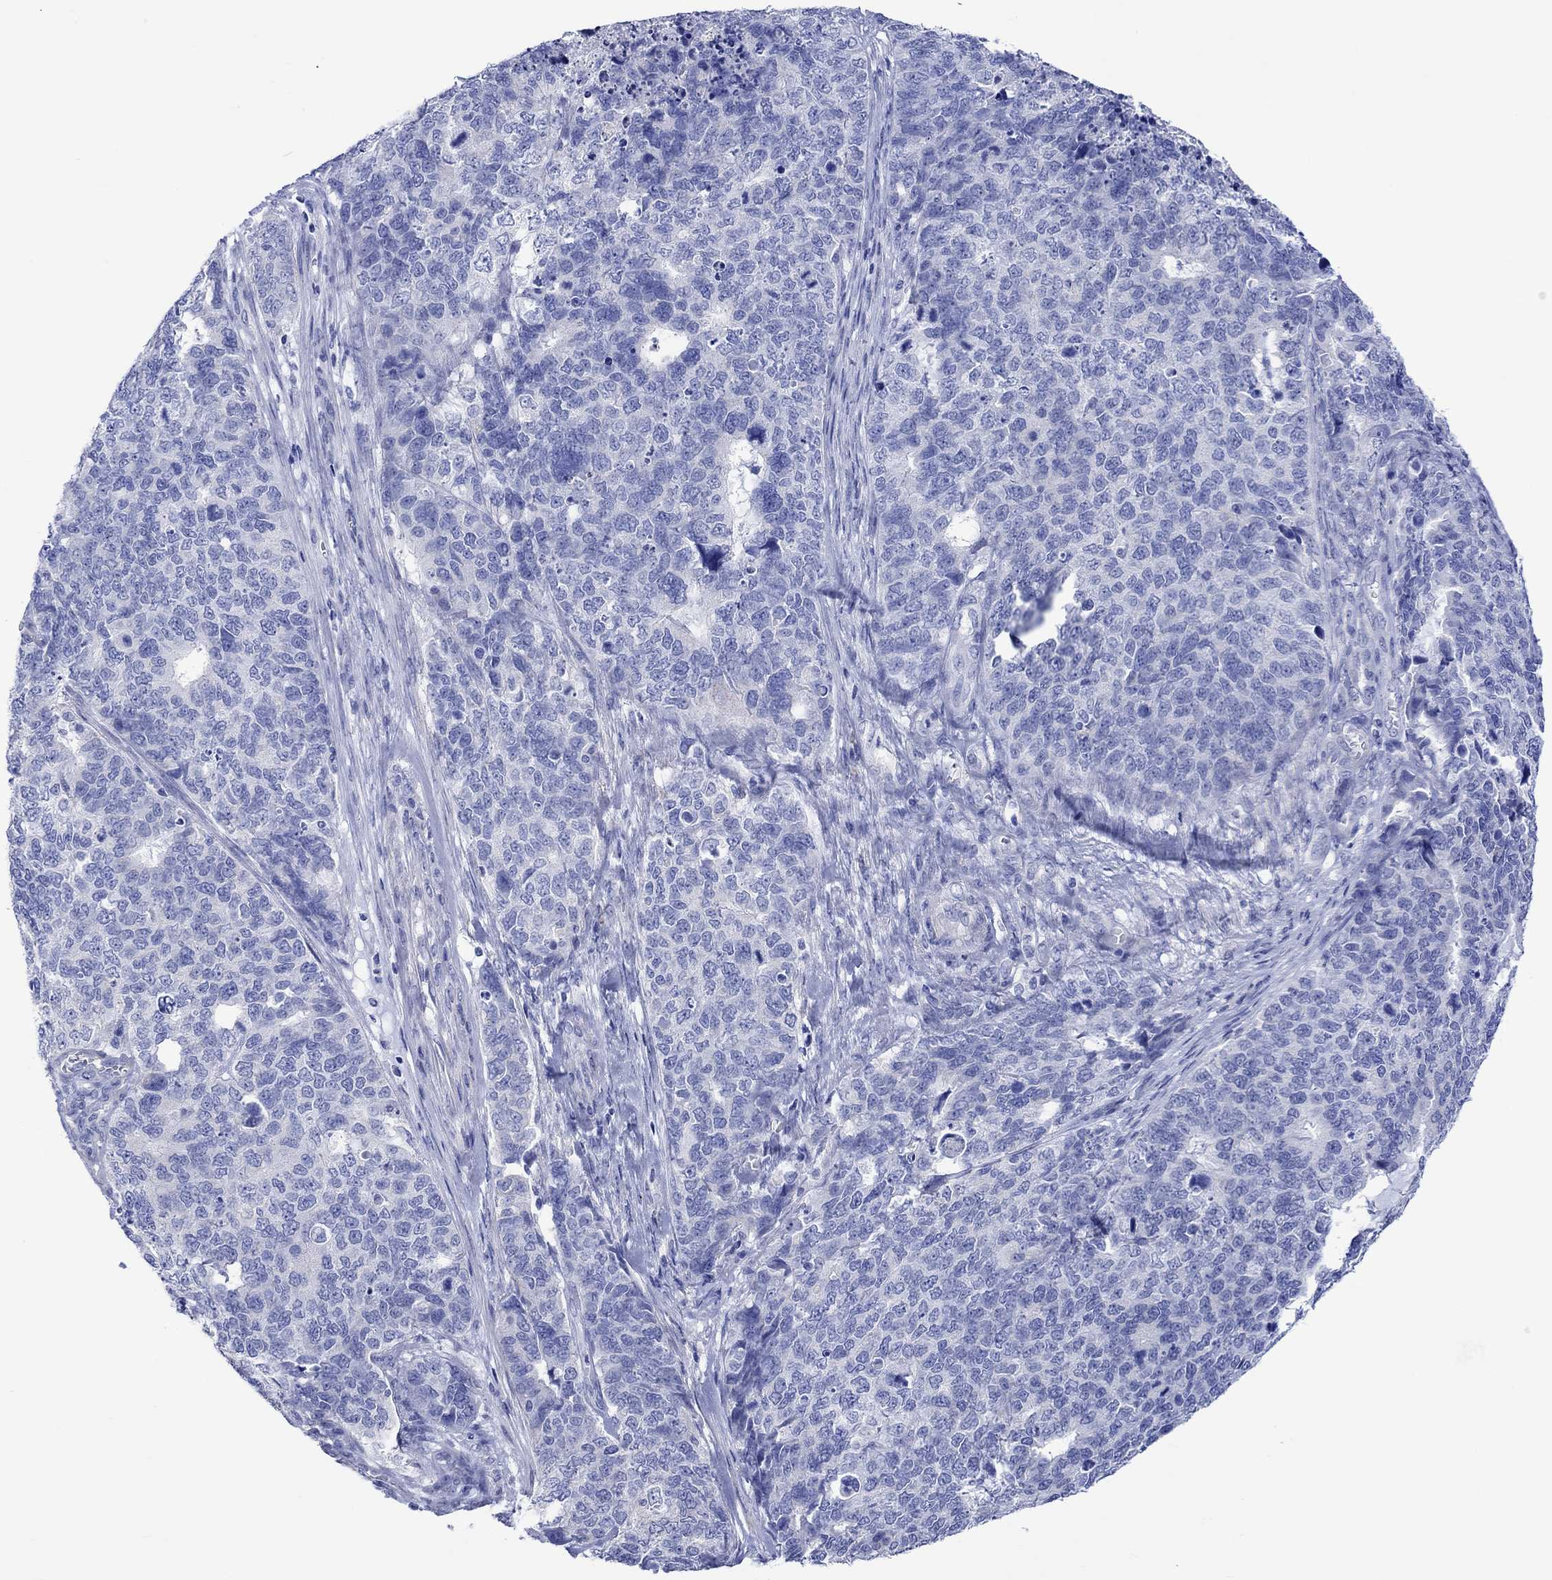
{"staining": {"intensity": "negative", "quantity": "none", "location": "none"}, "tissue": "cervical cancer", "cell_type": "Tumor cells", "image_type": "cancer", "snomed": [{"axis": "morphology", "description": "Squamous cell carcinoma, NOS"}, {"axis": "topography", "description": "Cervix"}], "caption": "A histopathology image of cervical squamous cell carcinoma stained for a protein demonstrates no brown staining in tumor cells.", "gene": "HARBI1", "patient": {"sex": "female", "age": 63}}